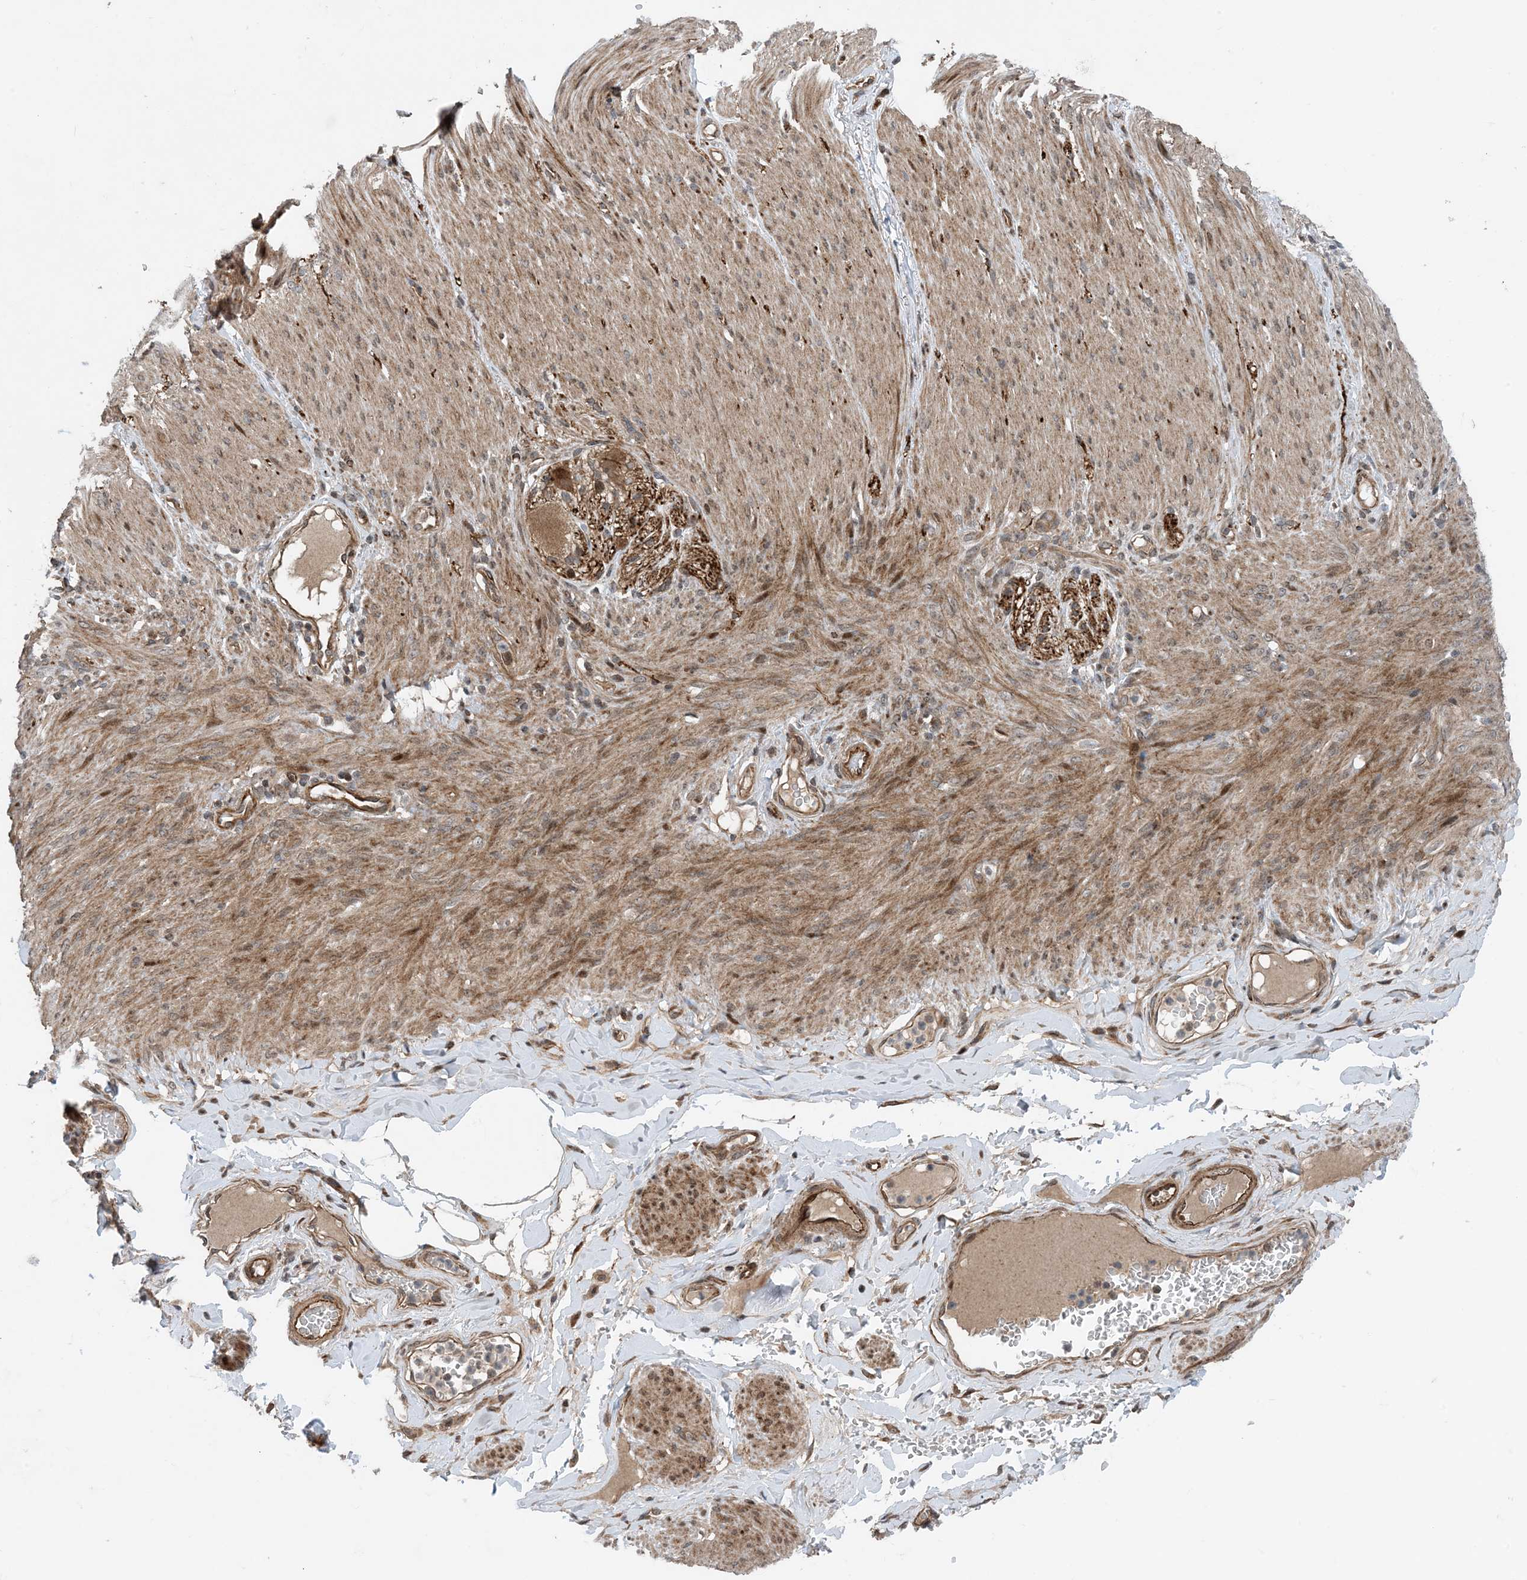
{"staining": {"intensity": "moderate", "quantity": "25%-75%", "location": "cytoplasmic/membranous"}, "tissue": "adipose tissue", "cell_type": "Adipocytes", "image_type": "normal", "snomed": [{"axis": "morphology", "description": "Normal tissue, NOS"}, {"axis": "topography", "description": "Colon"}, {"axis": "topography", "description": "Peripheral nerve tissue"}], "caption": "Protein staining displays moderate cytoplasmic/membranous staining in approximately 25%-75% of adipocytes in unremarkable adipose tissue.", "gene": "HEMK1", "patient": {"sex": "female", "age": 61}}